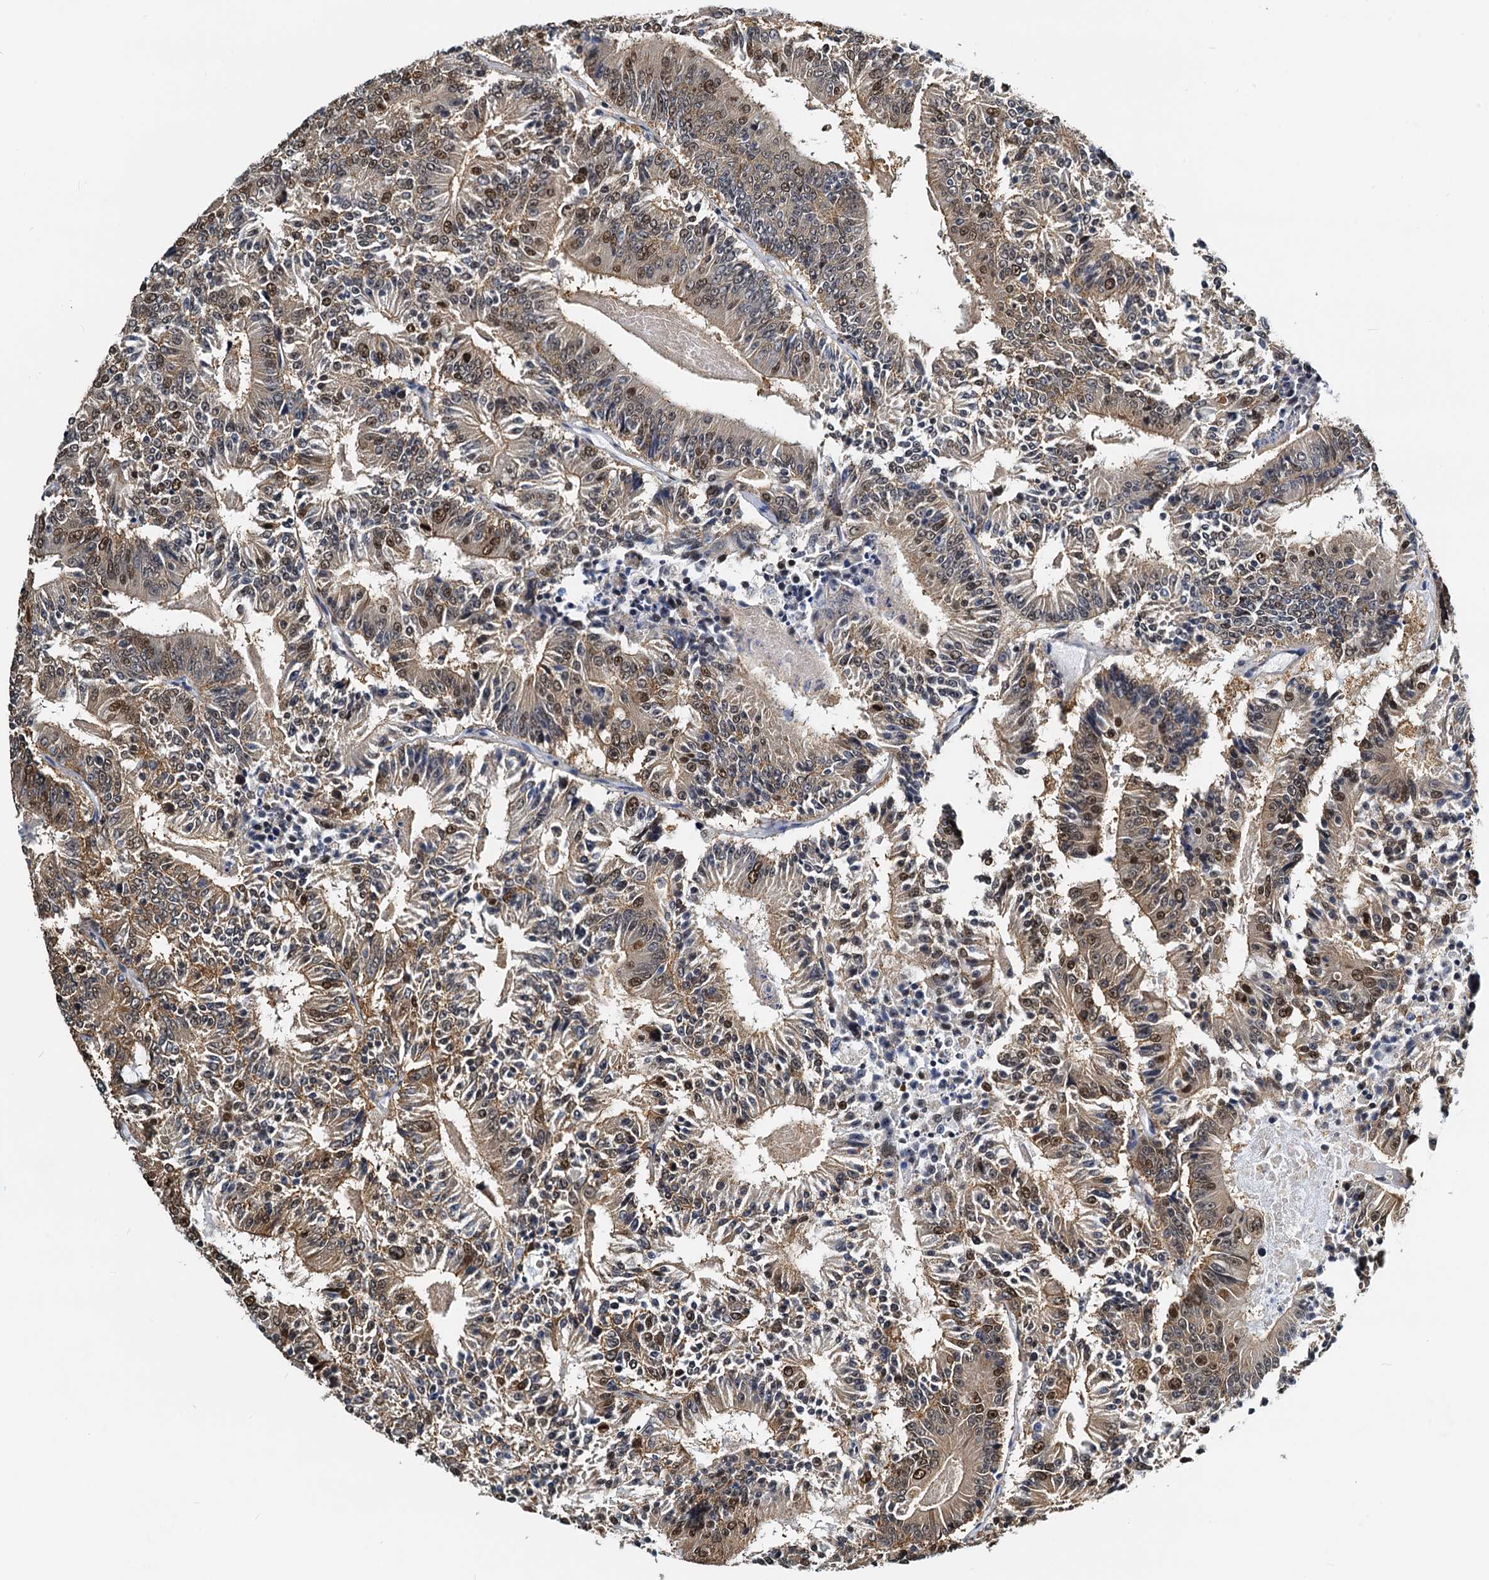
{"staining": {"intensity": "moderate", "quantity": ">75%", "location": "cytoplasmic/membranous,nuclear"}, "tissue": "colorectal cancer", "cell_type": "Tumor cells", "image_type": "cancer", "snomed": [{"axis": "morphology", "description": "Adenocarcinoma, NOS"}, {"axis": "topography", "description": "Colon"}], "caption": "A brown stain labels moderate cytoplasmic/membranous and nuclear staining of a protein in human colorectal cancer tumor cells.", "gene": "PTGES3", "patient": {"sex": "male", "age": 83}}